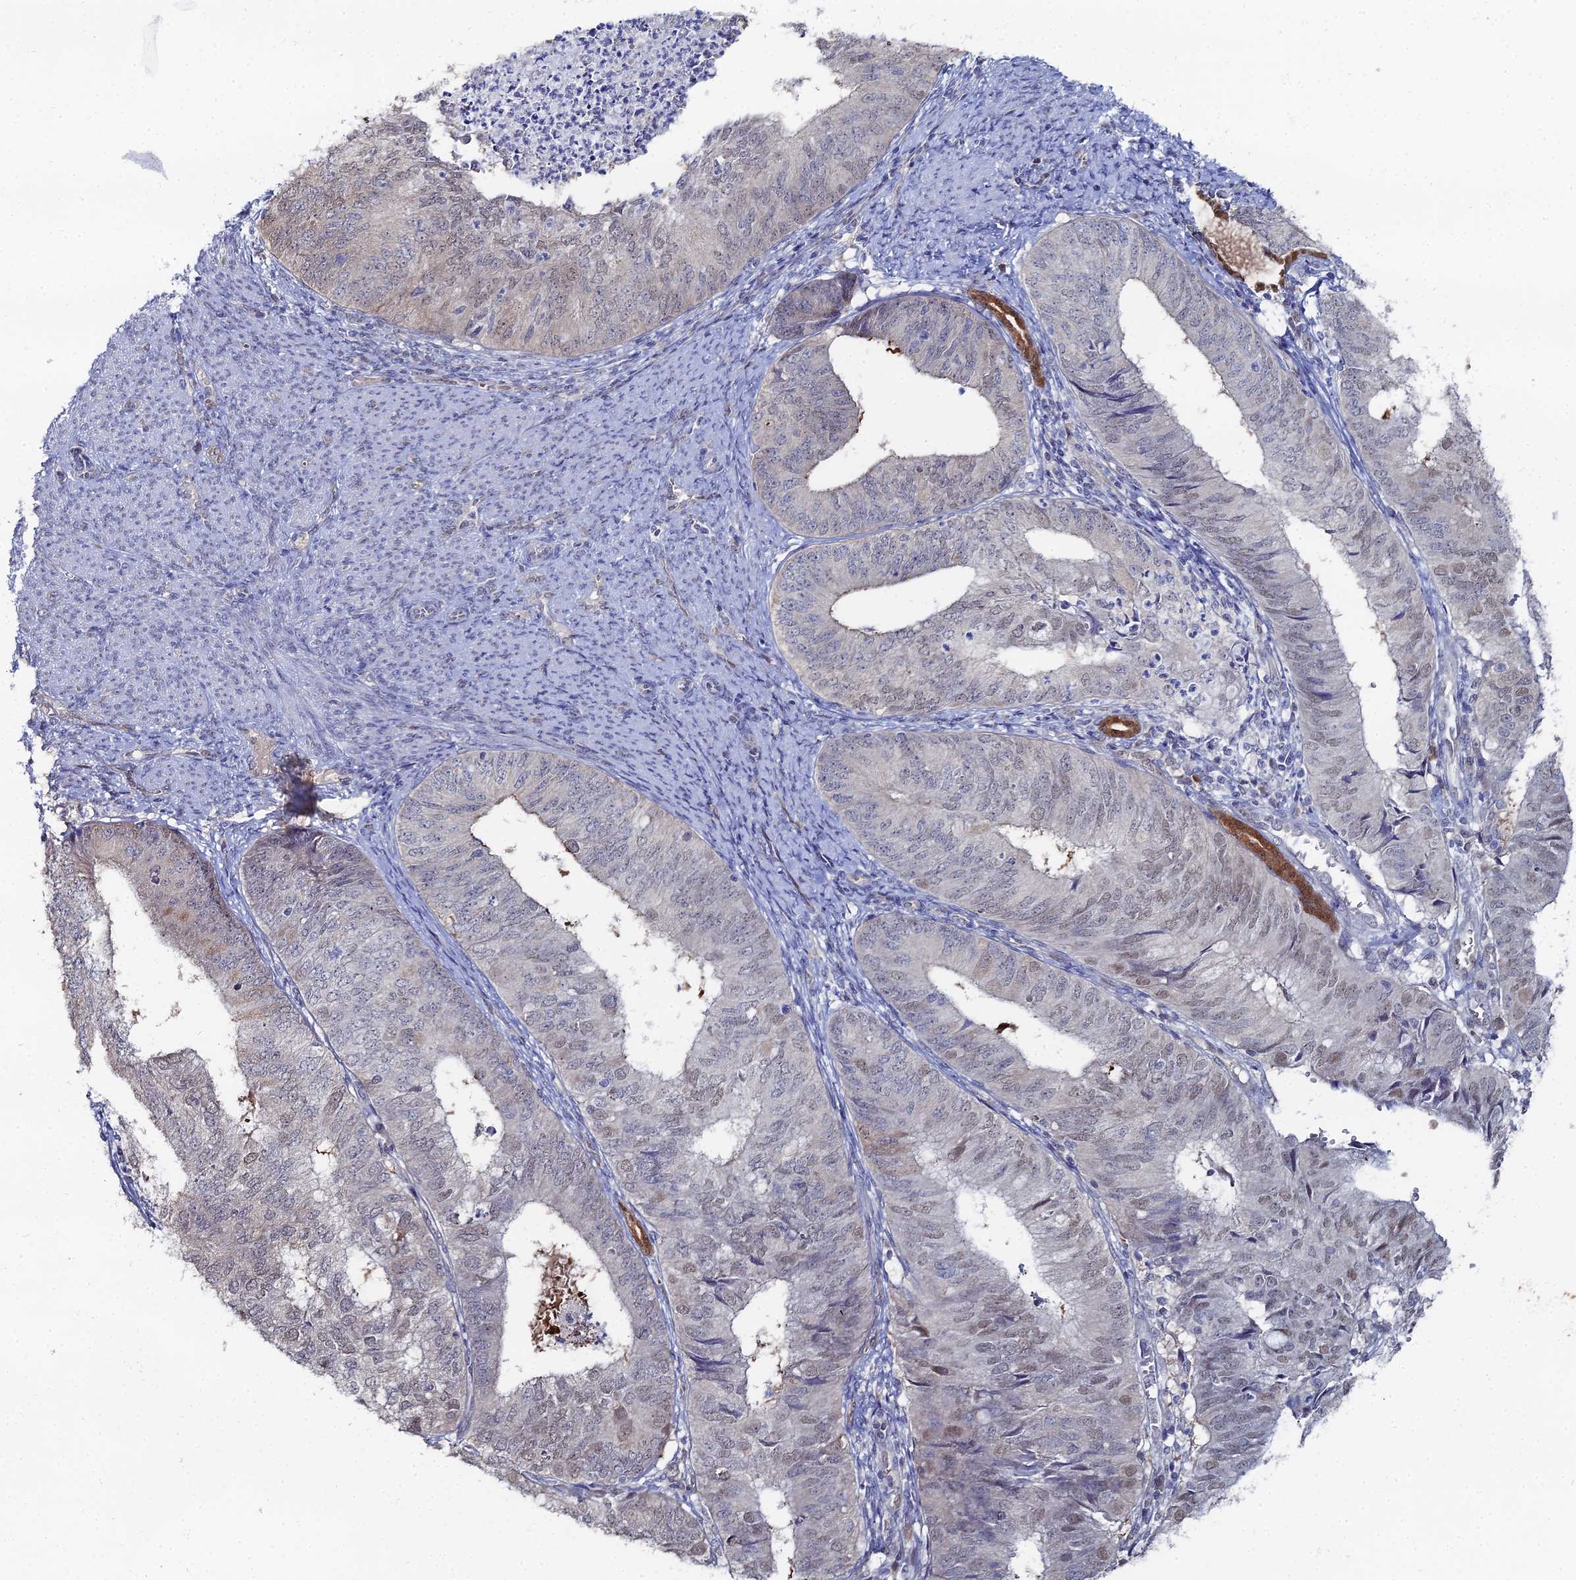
{"staining": {"intensity": "weak", "quantity": "25%-75%", "location": "nuclear"}, "tissue": "endometrial cancer", "cell_type": "Tumor cells", "image_type": "cancer", "snomed": [{"axis": "morphology", "description": "Adenocarcinoma, NOS"}, {"axis": "topography", "description": "Endometrium"}], "caption": "High-power microscopy captured an IHC photomicrograph of adenocarcinoma (endometrial), revealing weak nuclear expression in approximately 25%-75% of tumor cells.", "gene": "THAP4", "patient": {"sex": "female", "age": 68}}